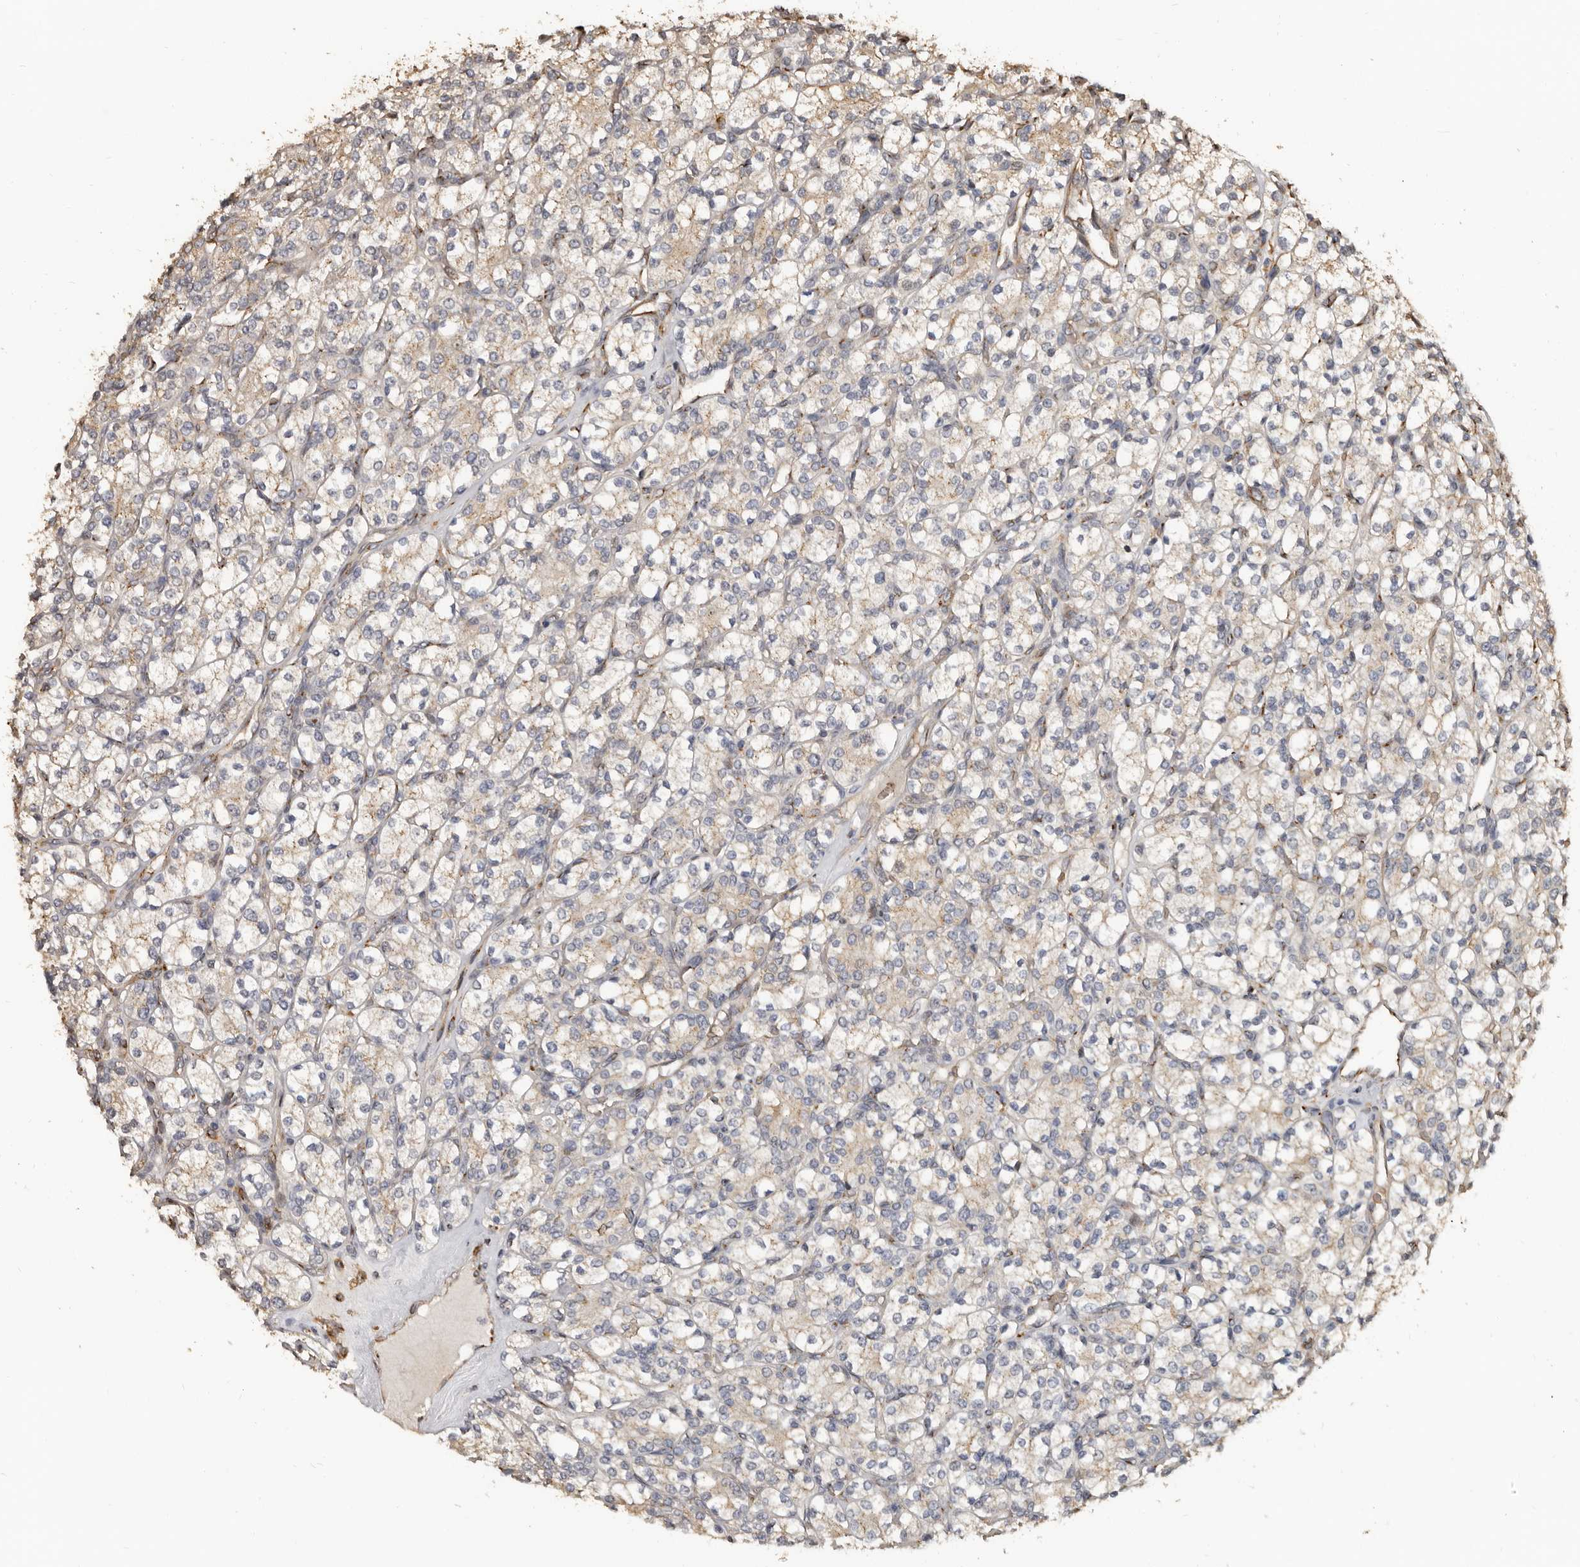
{"staining": {"intensity": "weak", "quantity": "25%-75%", "location": "cytoplasmic/membranous"}, "tissue": "renal cancer", "cell_type": "Tumor cells", "image_type": "cancer", "snomed": [{"axis": "morphology", "description": "Adenocarcinoma, NOS"}, {"axis": "topography", "description": "Kidney"}], "caption": "Immunohistochemical staining of human renal cancer (adenocarcinoma) displays low levels of weak cytoplasmic/membranous staining in approximately 25%-75% of tumor cells. Ihc stains the protein in brown and the nuclei are stained blue.", "gene": "ENTREP1", "patient": {"sex": "male", "age": 77}}